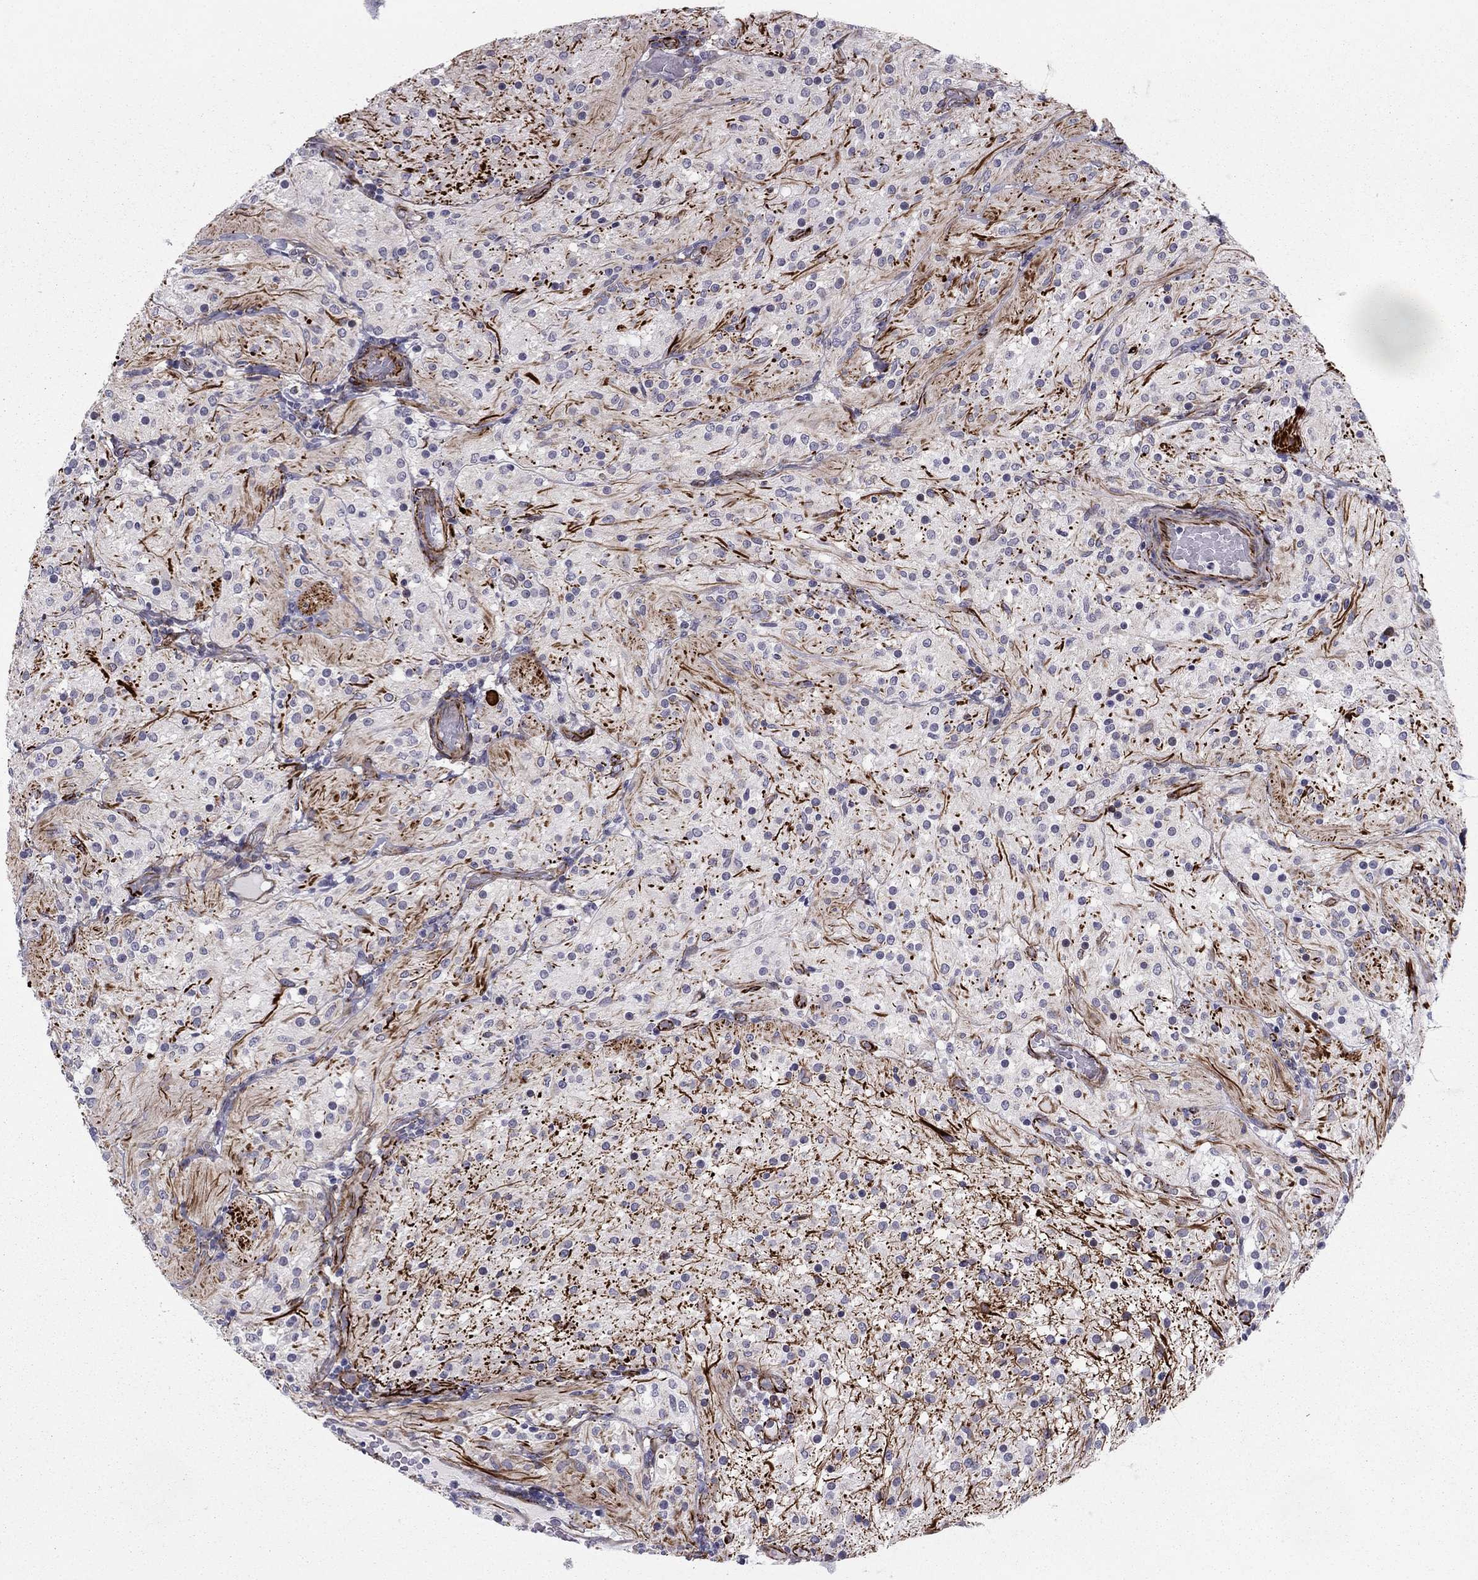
{"staining": {"intensity": "negative", "quantity": "none", "location": "none"}, "tissue": "glioma", "cell_type": "Tumor cells", "image_type": "cancer", "snomed": [{"axis": "morphology", "description": "Glioma, malignant, Low grade"}, {"axis": "topography", "description": "Brain"}], "caption": "IHC micrograph of human glioma stained for a protein (brown), which reveals no positivity in tumor cells.", "gene": "ANKS4B", "patient": {"sex": "male", "age": 3}}